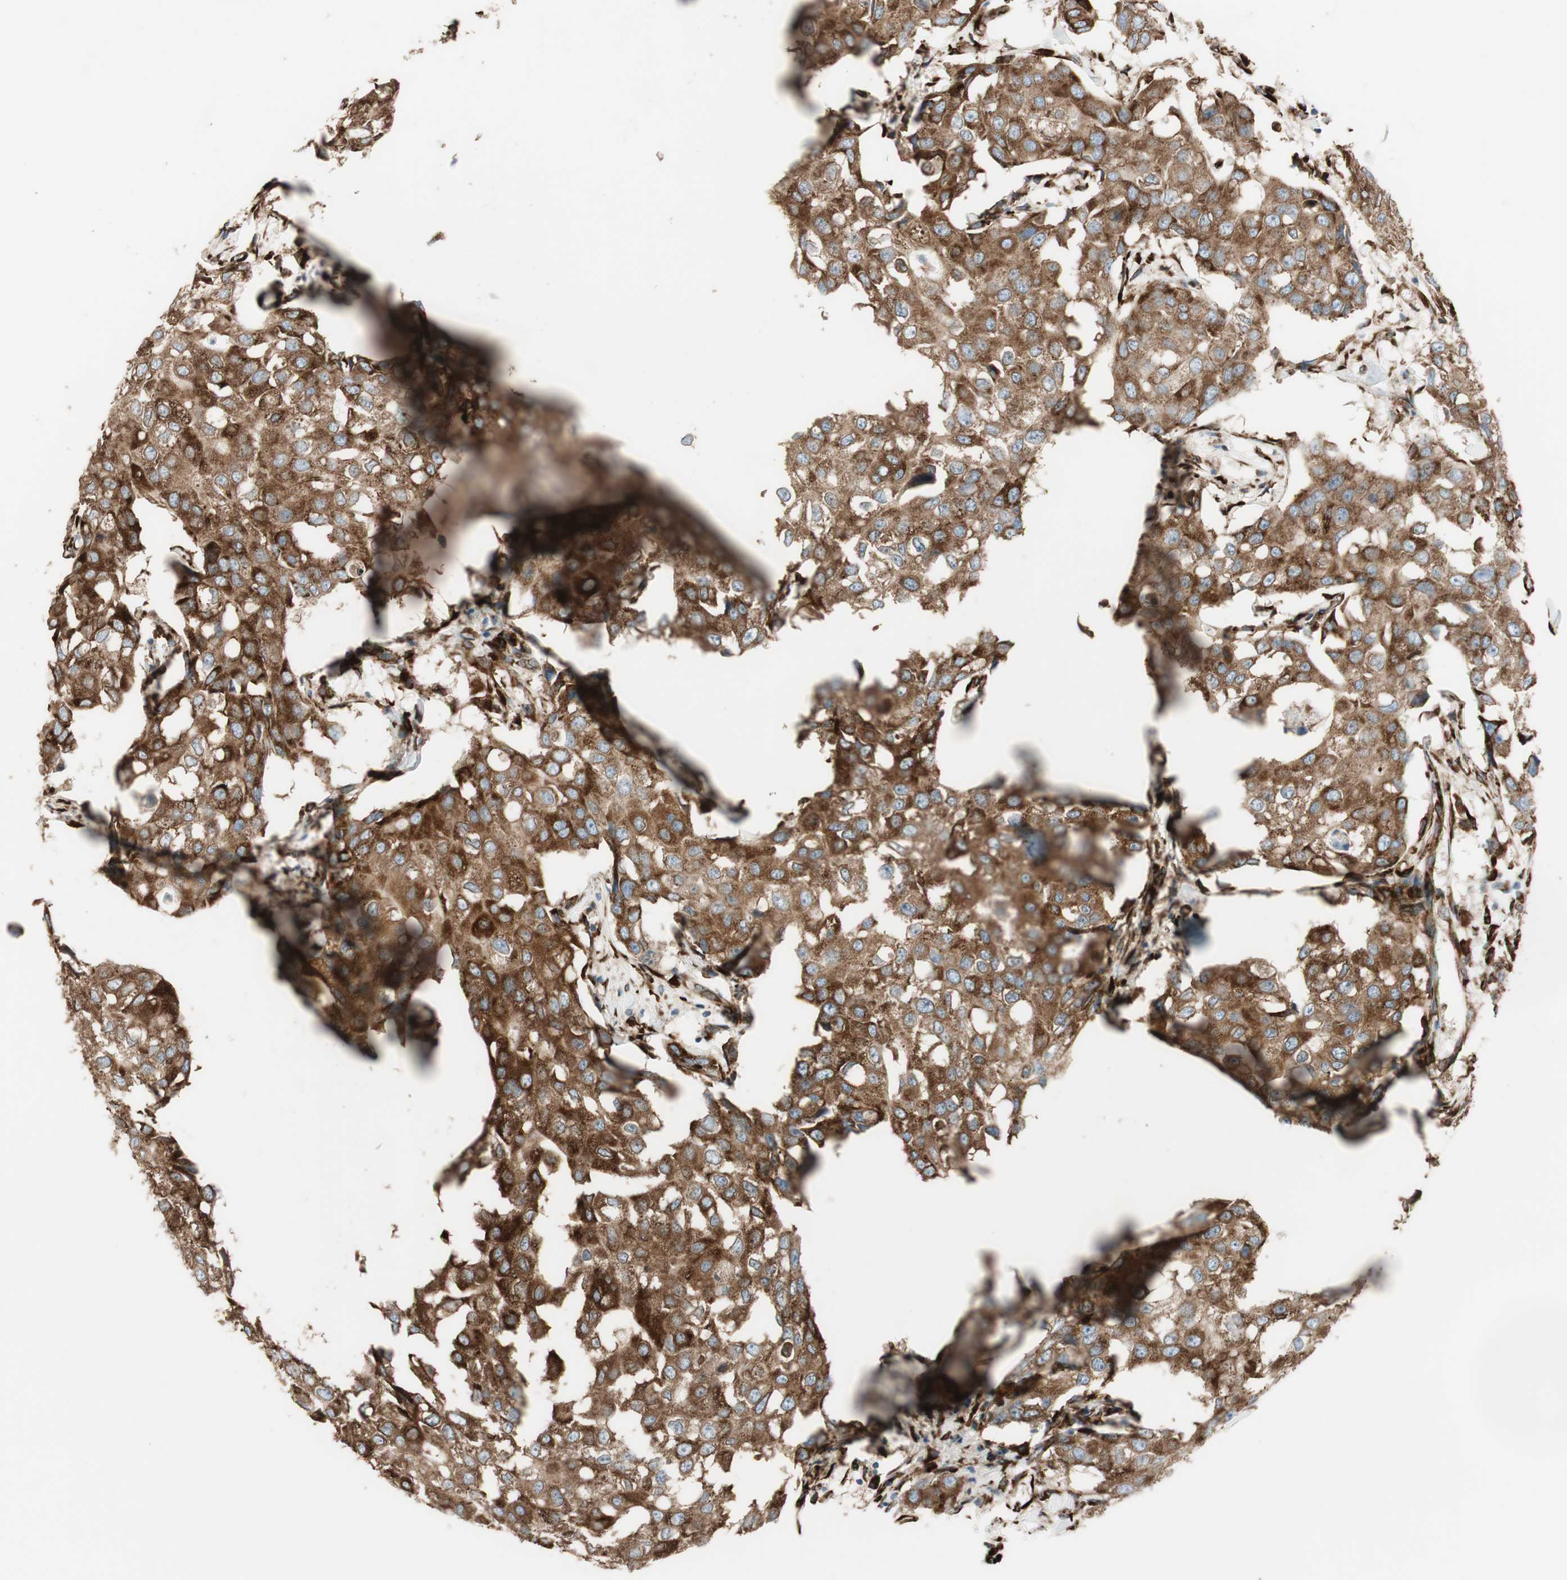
{"staining": {"intensity": "strong", "quantity": ">75%", "location": "cytoplasmic/membranous"}, "tissue": "breast cancer", "cell_type": "Tumor cells", "image_type": "cancer", "snomed": [{"axis": "morphology", "description": "Duct carcinoma"}, {"axis": "topography", "description": "Breast"}], "caption": "IHC (DAB (3,3'-diaminobenzidine)) staining of human breast intraductal carcinoma demonstrates strong cytoplasmic/membranous protein staining in approximately >75% of tumor cells.", "gene": "RRBP1", "patient": {"sex": "female", "age": 27}}